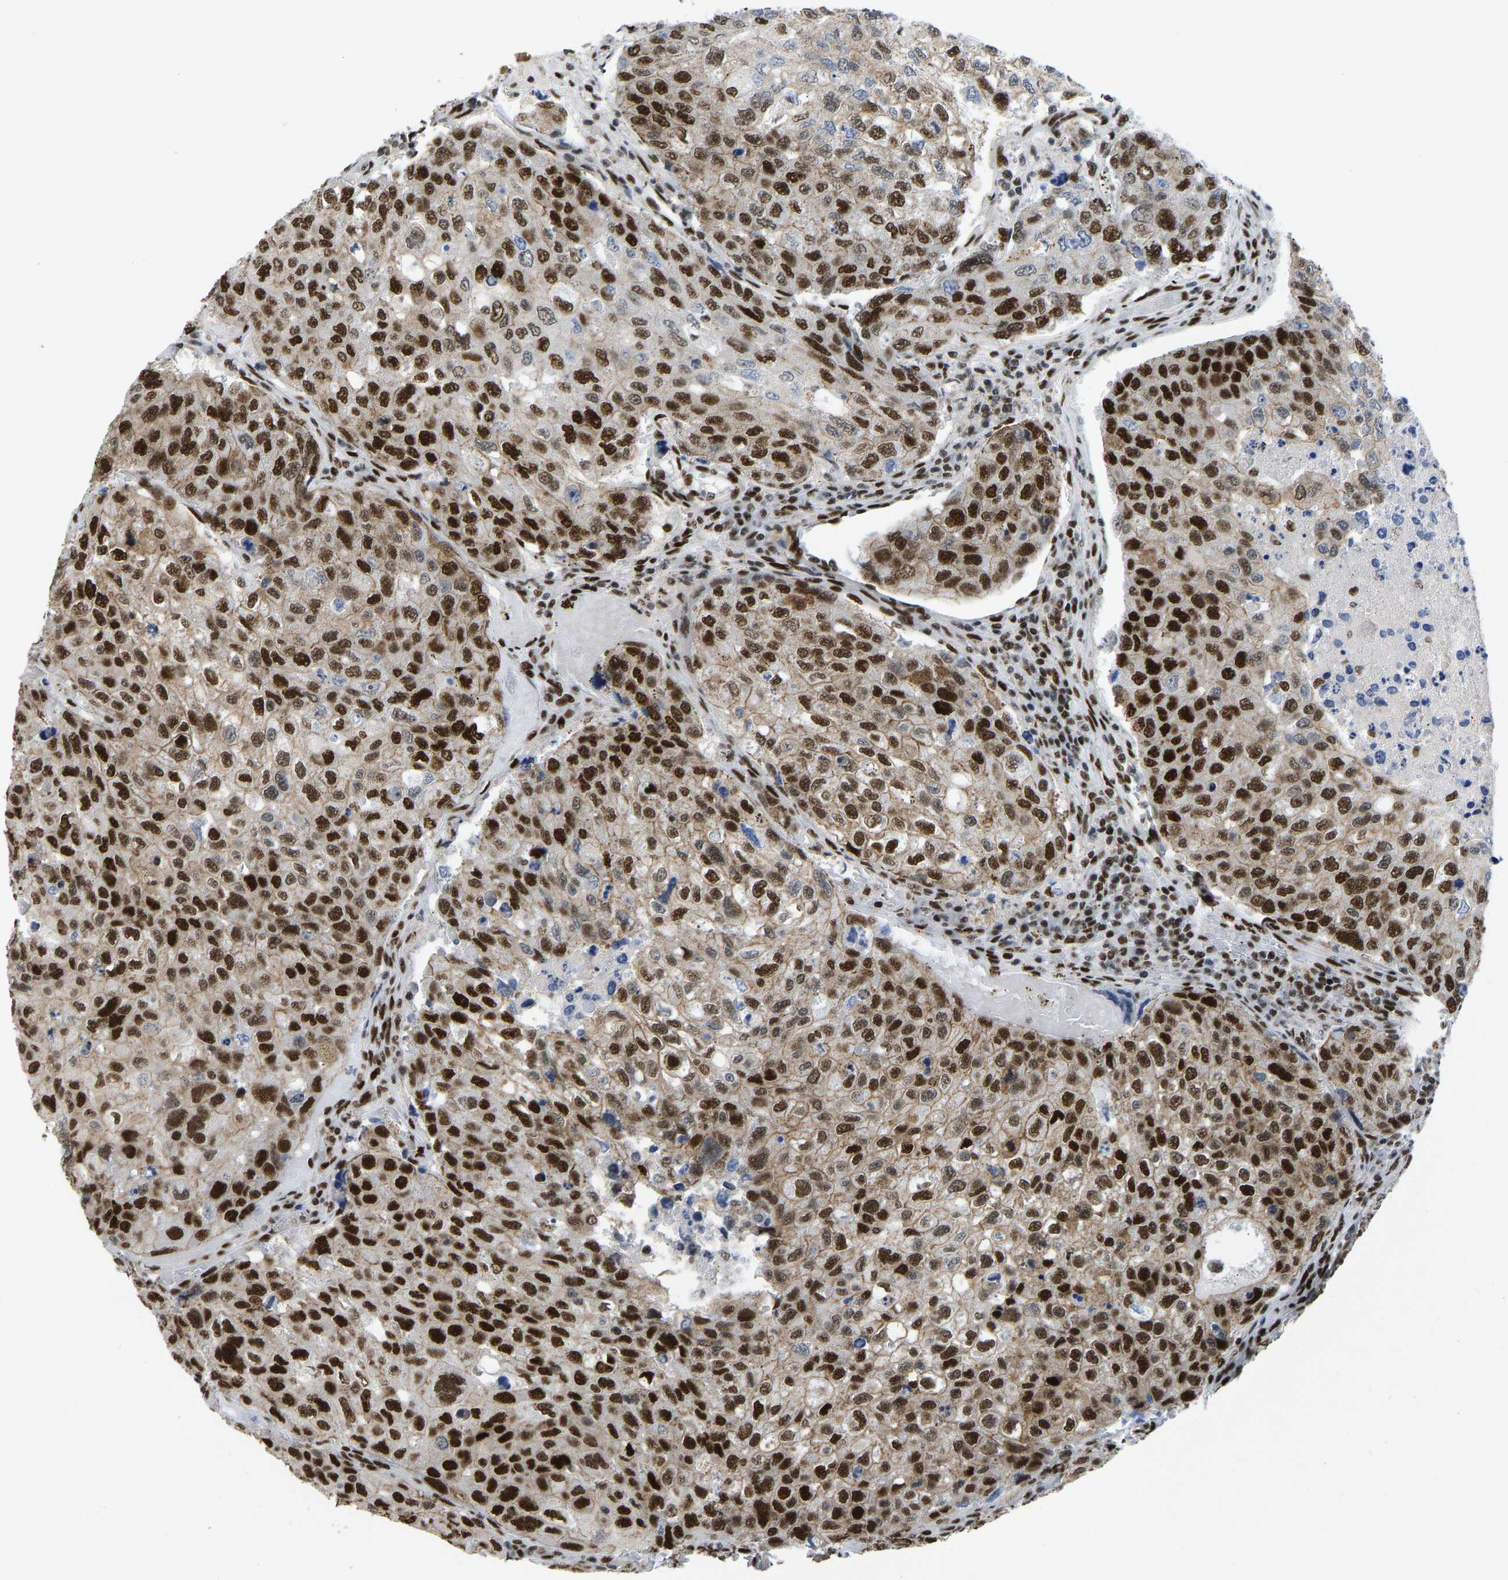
{"staining": {"intensity": "strong", "quantity": ">75%", "location": "nuclear"}, "tissue": "urothelial cancer", "cell_type": "Tumor cells", "image_type": "cancer", "snomed": [{"axis": "morphology", "description": "Urothelial carcinoma, High grade"}, {"axis": "topography", "description": "Lymph node"}, {"axis": "topography", "description": "Urinary bladder"}], "caption": "Immunohistochemistry of human urothelial cancer demonstrates high levels of strong nuclear staining in approximately >75% of tumor cells.", "gene": "FOXK1", "patient": {"sex": "male", "age": 51}}